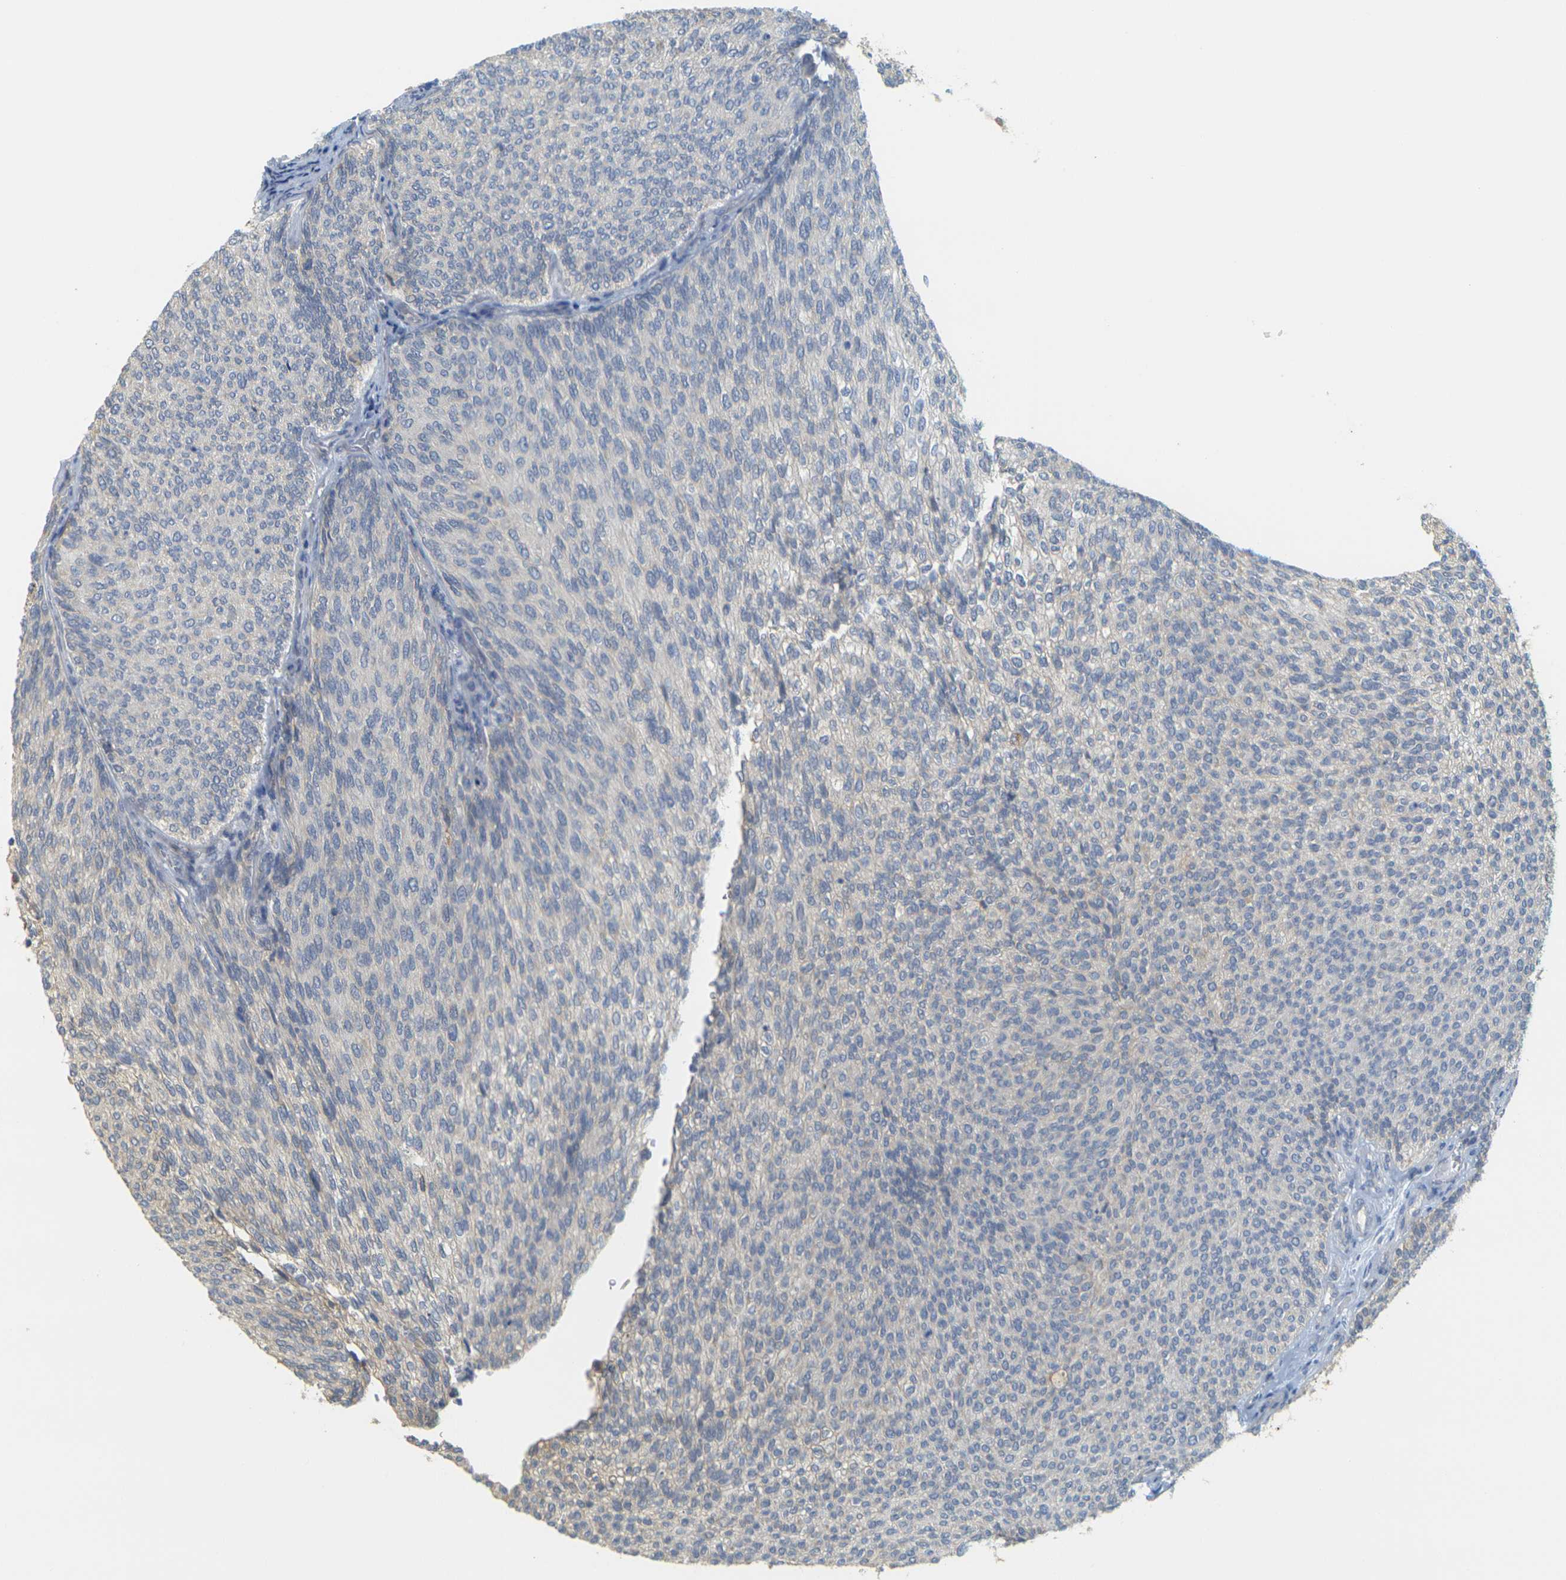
{"staining": {"intensity": "negative", "quantity": "none", "location": "none"}, "tissue": "urothelial cancer", "cell_type": "Tumor cells", "image_type": "cancer", "snomed": [{"axis": "morphology", "description": "Urothelial carcinoma, Low grade"}, {"axis": "topography", "description": "Urinary bladder"}], "caption": "Urothelial carcinoma (low-grade) stained for a protein using immunohistochemistry (IHC) demonstrates no positivity tumor cells.", "gene": "GDAP1", "patient": {"sex": "female", "age": 79}}